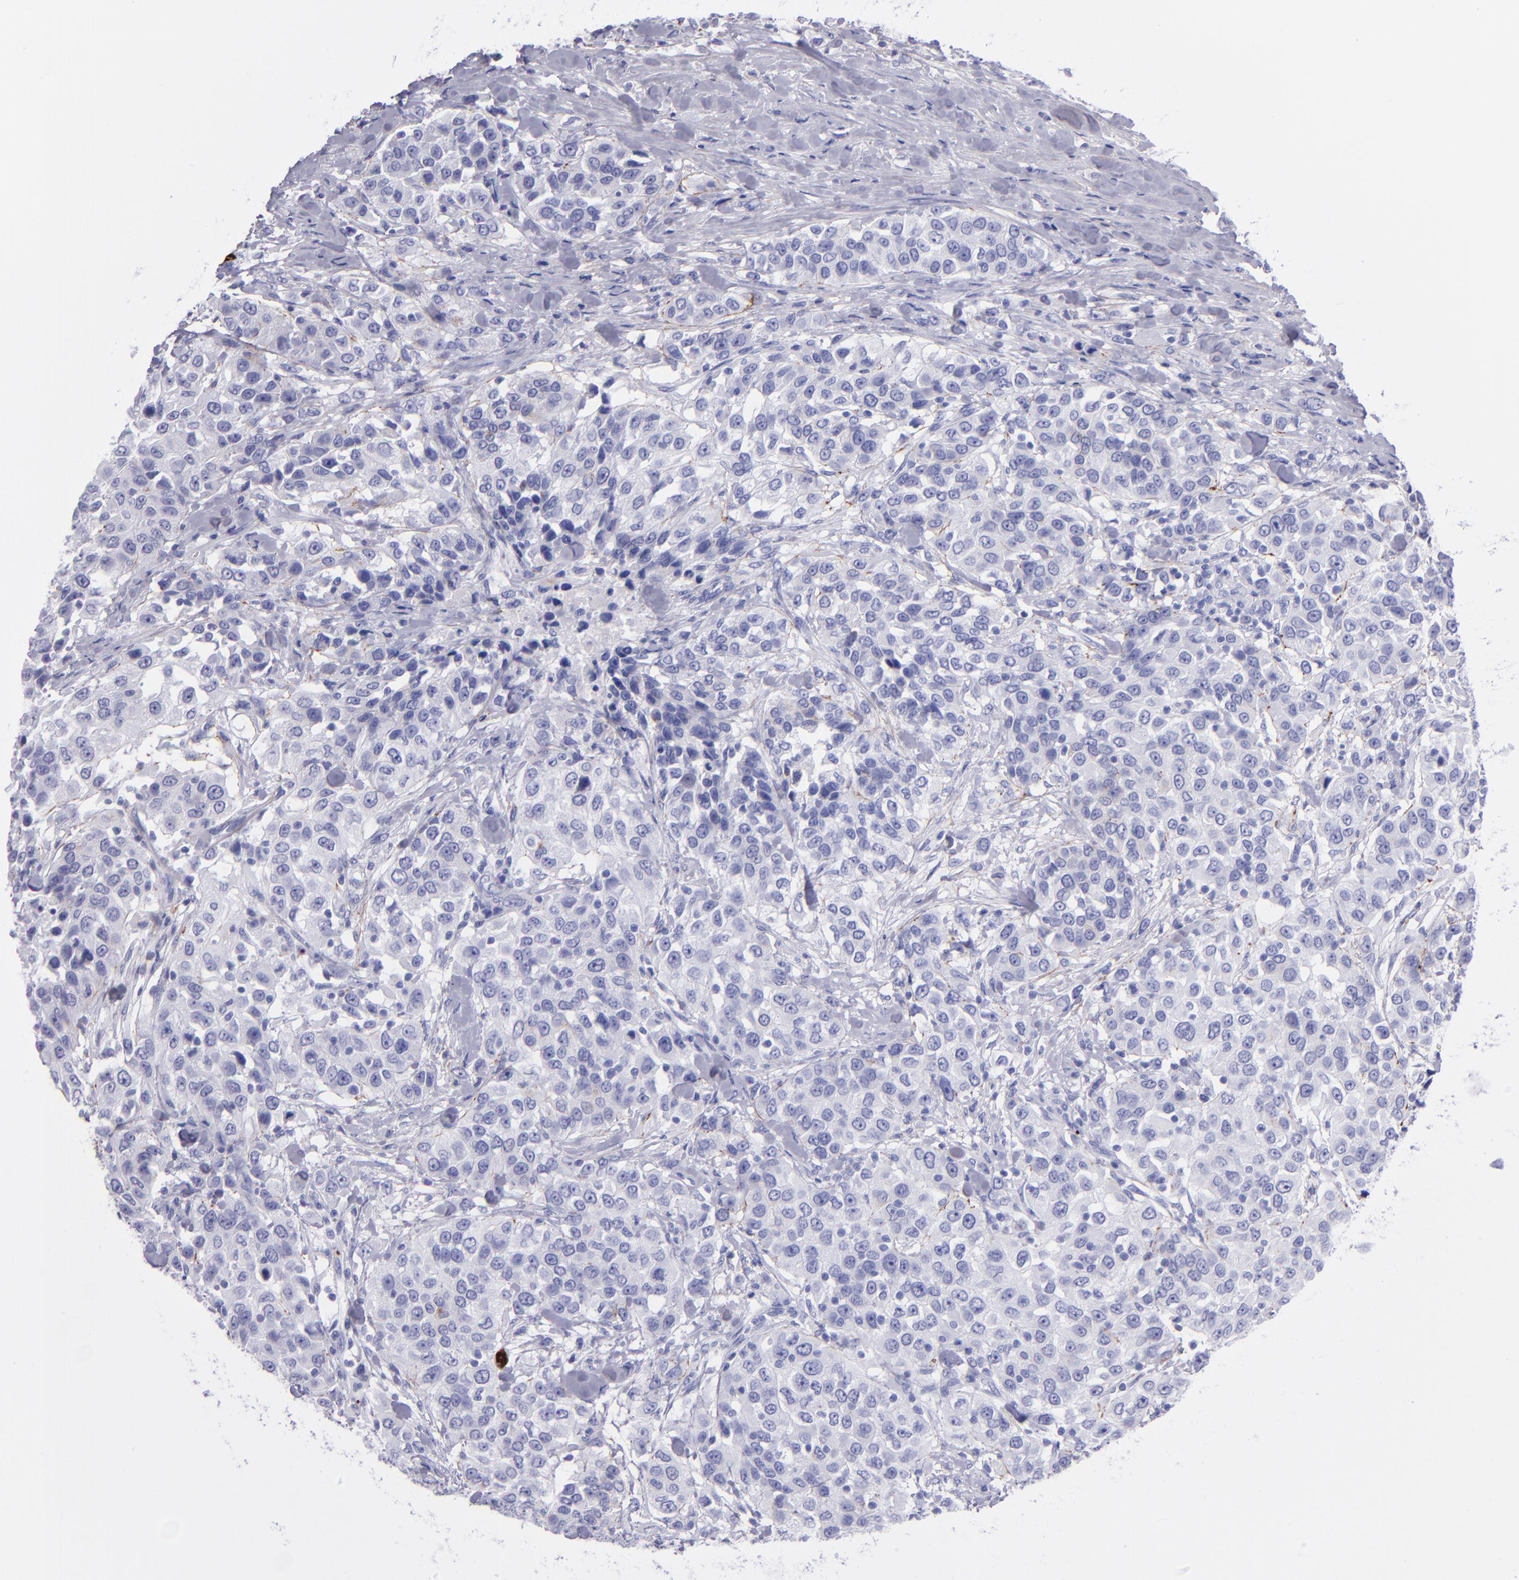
{"staining": {"intensity": "negative", "quantity": "none", "location": "none"}, "tissue": "urothelial cancer", "cell_type": "Tumor cells", "image_type": "cancer", "snomed": [{"axis": "morphology", "description": "Urothelial carcinoma, High grade"}, {"axis": "topography", "description": "Urinary bladder"}], "caption": "A micrograph of human high-grade urothelial carcinoma is negative for staining in tumor cells. (Brightfield microscopy of DAB (3,3'-diaminobenzidine) immunohistochemistry at high magnification).", "gene": "EFCAB13", "patient": {"sex": "female", "age": 80}}